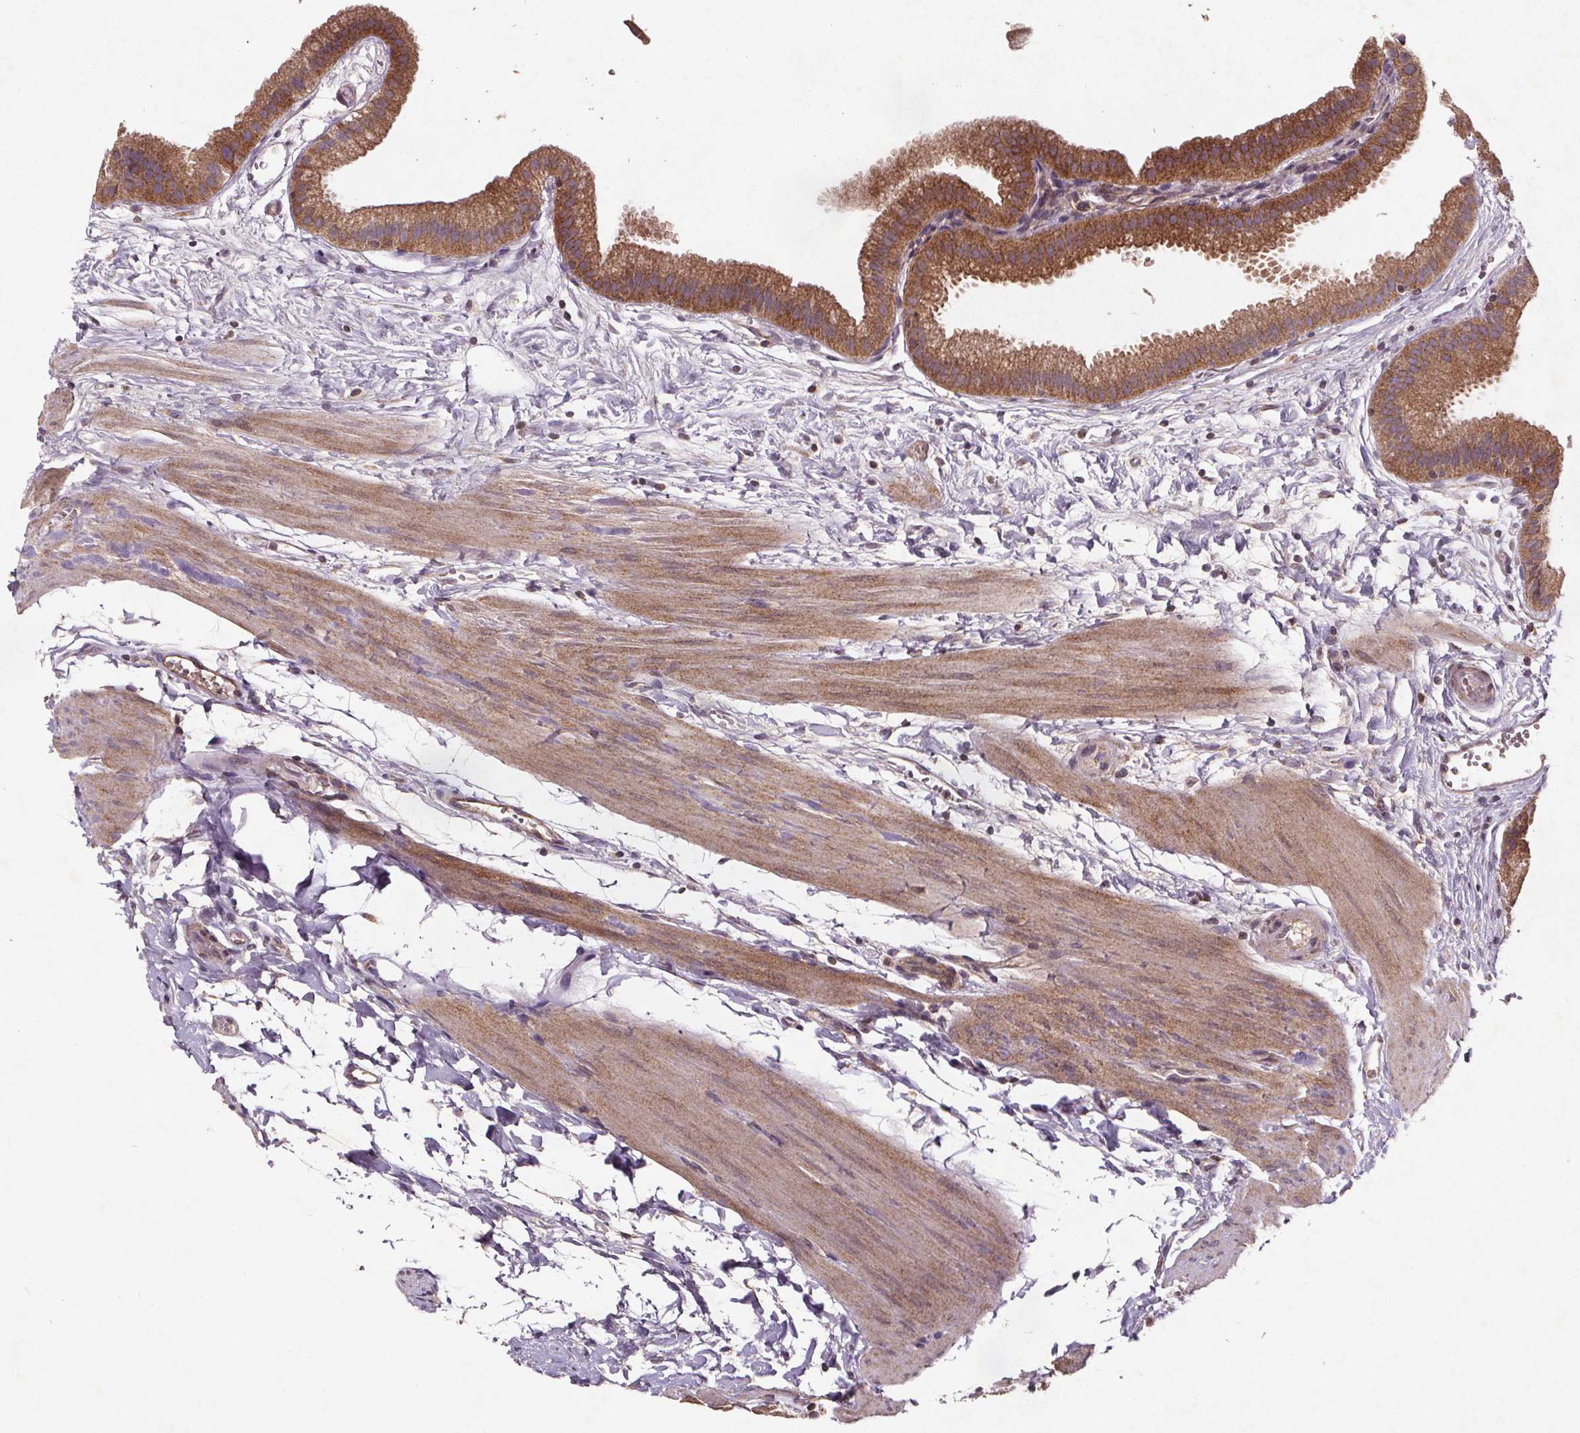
{"staining": {"intensity": "moderate", "quantity": ">75%", "location": "cytoplasmic/membranous"}, "tissue": "gallbladder", "cell_type": "Glandular cells", "image_type": "normal", "snomed": [{"axis": "morphology", "description": "Normal tissue, NOS"}, {"axis": "topography", "description": "Gallbladder"}], "caption": "Glandular cells demonstrate moderate cytoplasmic/membranous expression in about >75% of cells in unremarkable gallbladder.", "gene": "STRN3", "patient": {"sex": "female", "age": 63}}